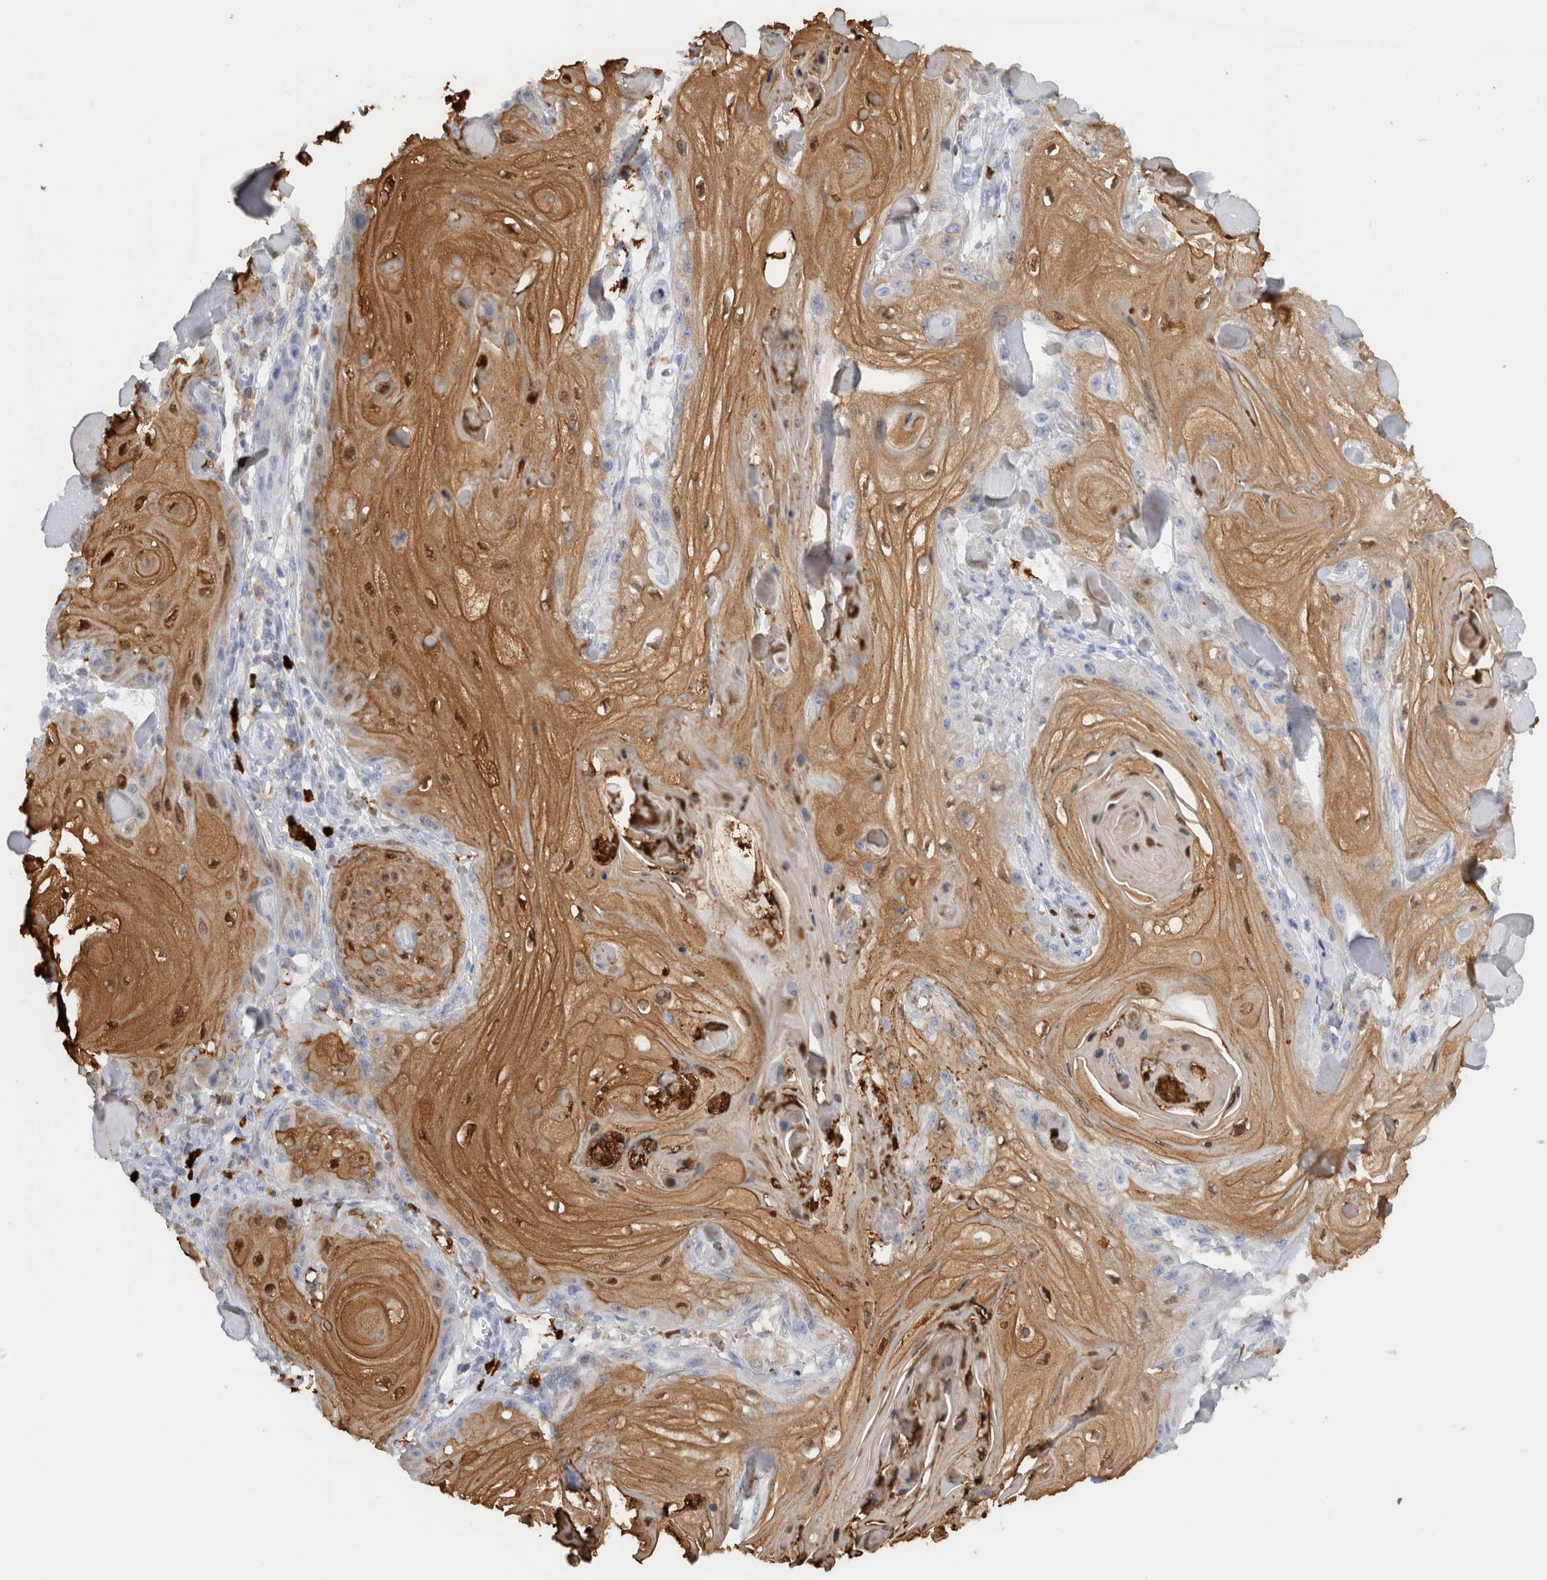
{"staining": {"intensity": "moderate", "quantity": ">75%", "location": "cytoplasmic/membranous,nuclear"}, "tissue": "skin cancer", "cell_type": "Tumor cells", "image_type": "cancer", "snomed": [{"axis": "morphology", "description": "Squamous cell carcinoma, NOS"}, {"axis": "topography", "description": "Skin"}], "caption": "Approximately >75% of tumor cells in skin cancer (squamous cell carcinoma) exhibit moderate cytoplasmic/membranous and nuclear protein staining as visualized by brown immunohistochemical staining.", "gene": "S100A8", "patient": {"sex": "male", "age": 74}}